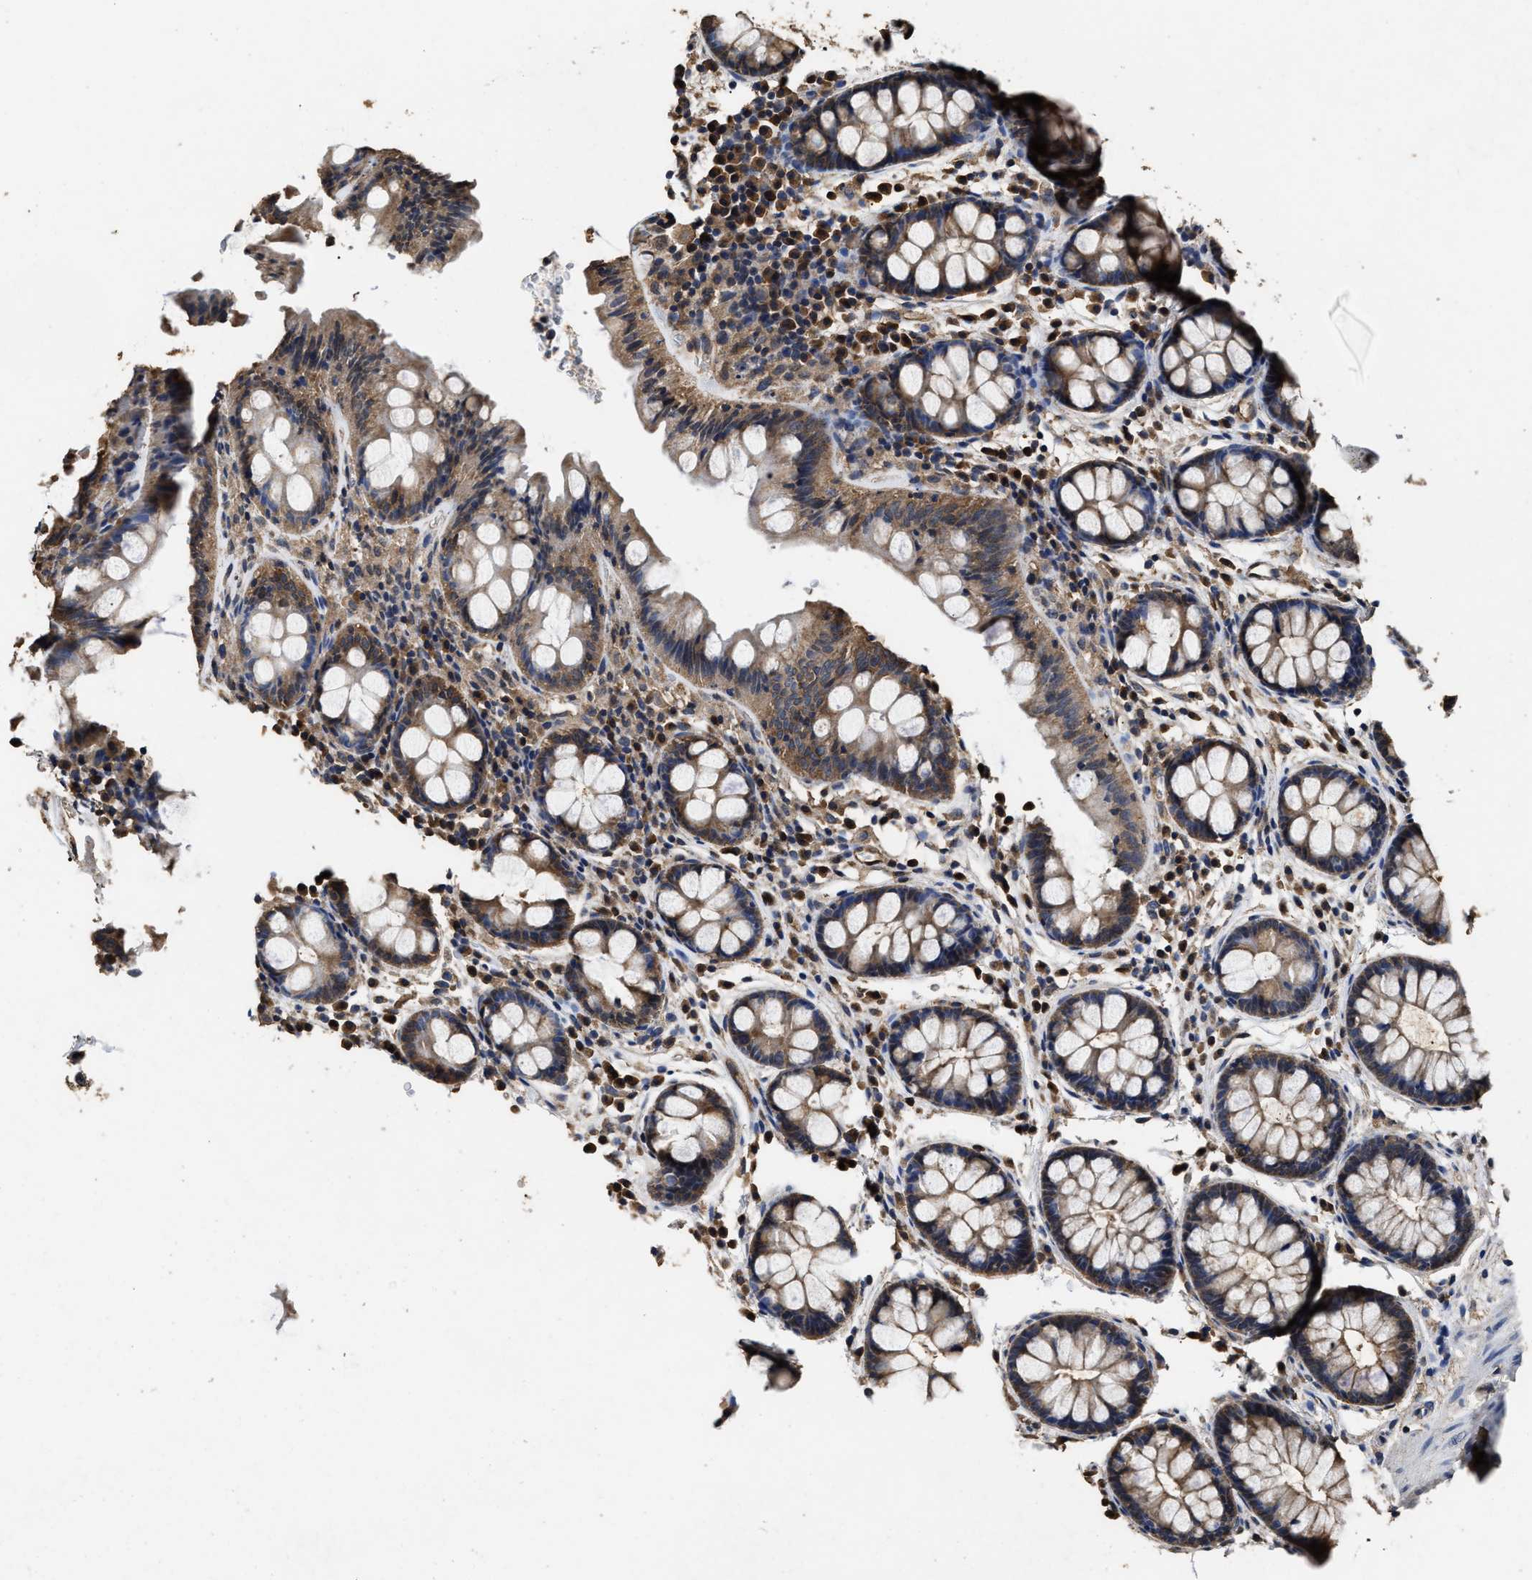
{"staining": {"intensity": "moderate", "quantity": ">75%", "location": "cytoplasmic/membranous"}, "tissue": "colon", "cell_type": "Endothelial cells", "image_type": "normal", "snomed": [{"axis": "morphology", "description": "Normal tissue, NOS"}, {"axis": "topography", "description": "Colon"}], "caption": "Colon was stained to show a protein in brown. There is medium levels of moderate cytoplasmic/membranous staining in about >75% of endothelial cells. (Brightfield microscopy of DAB IHC at high magnification).", "gene": "YWHAE", "patient": {"sex": "female", "age": 80}}